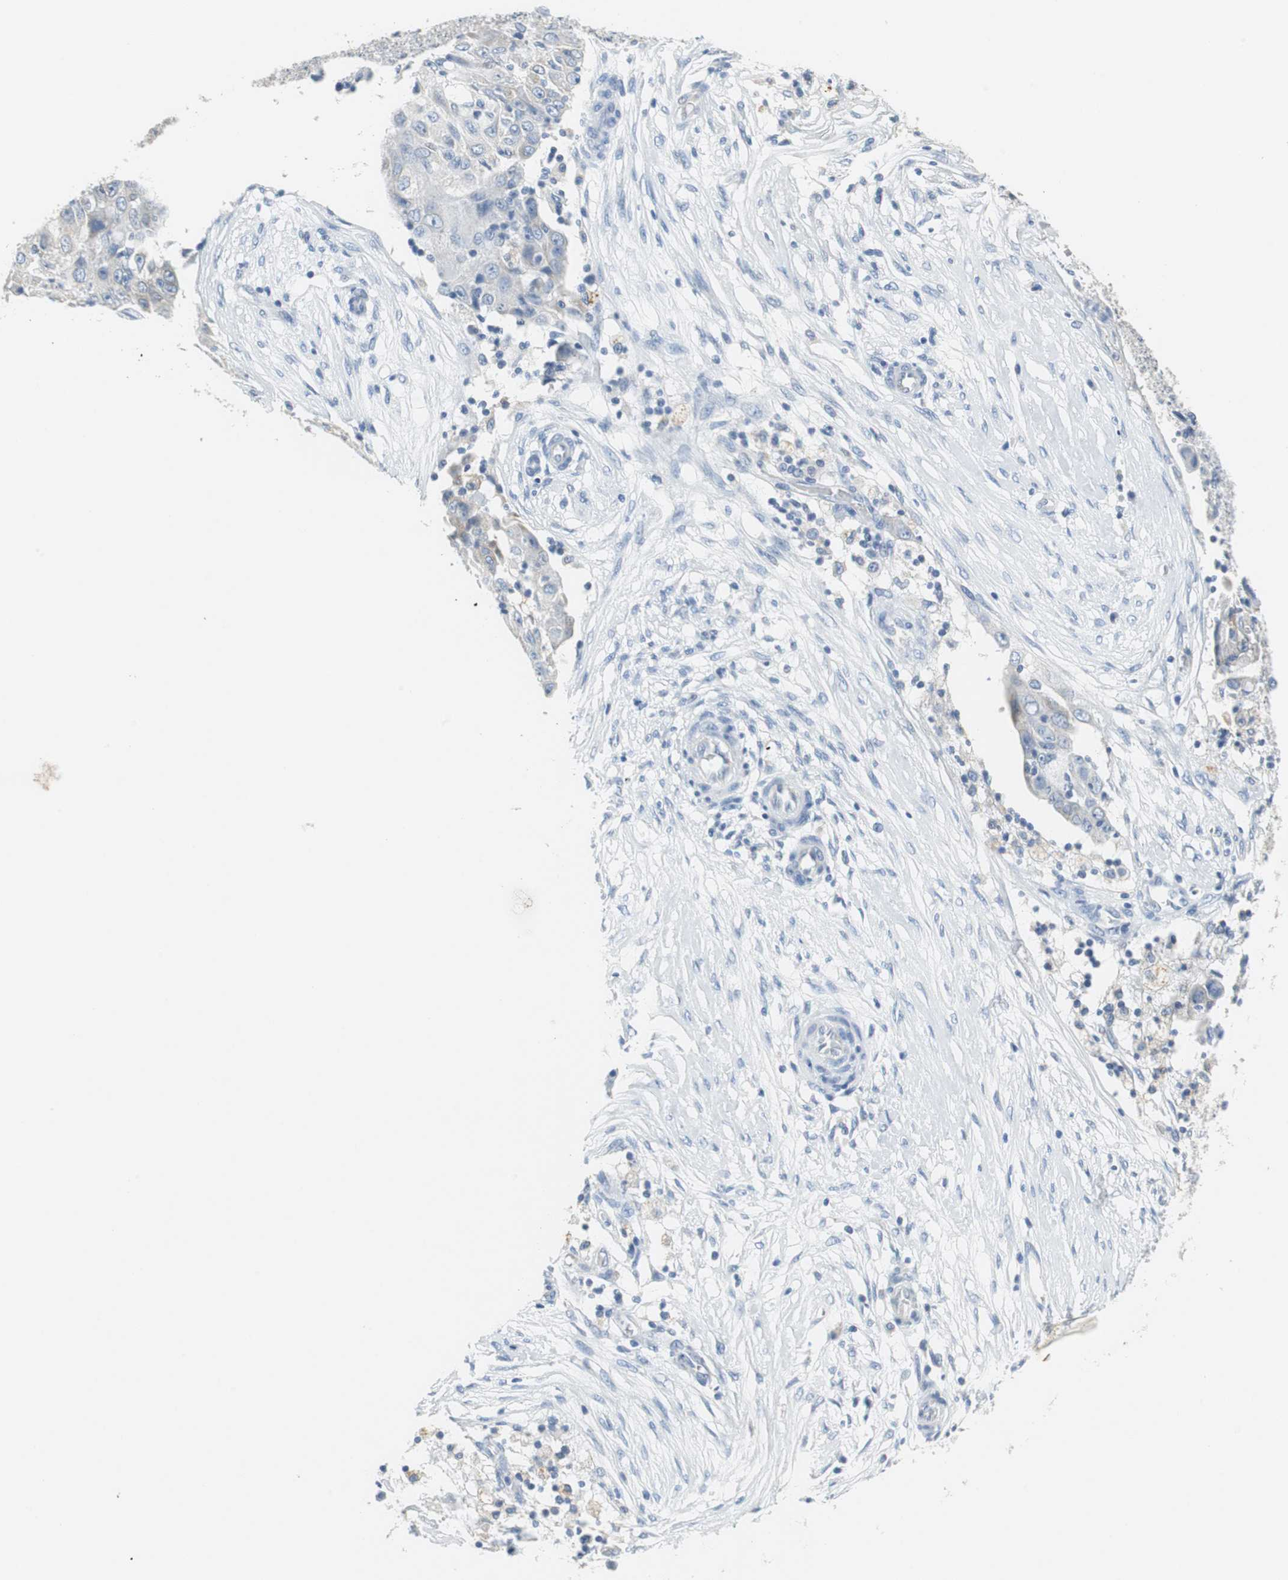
{"staining": {"intensity": "weak", "quantity": "<25%", "location": "cytoplasmic/membranous"}, "tissue": "ovarian cancer", "cell_type": "Tumor cells", "image_type": "cancer", "snomed": [{"axis": "morphology", "description": "Carcinoma, endometroid"}, {"axis": "topography", "description": "Ovary"}], "caption": "This micrograph is of ovarian cancer (endometroid carcinoma) stained with immunohistochemistry to label a protein in brown with the nuclei are counter-stained blue. There is no staining in tumor cells.", "gene": "TEX264", "patient": {"sex": "female", "age": 42}}